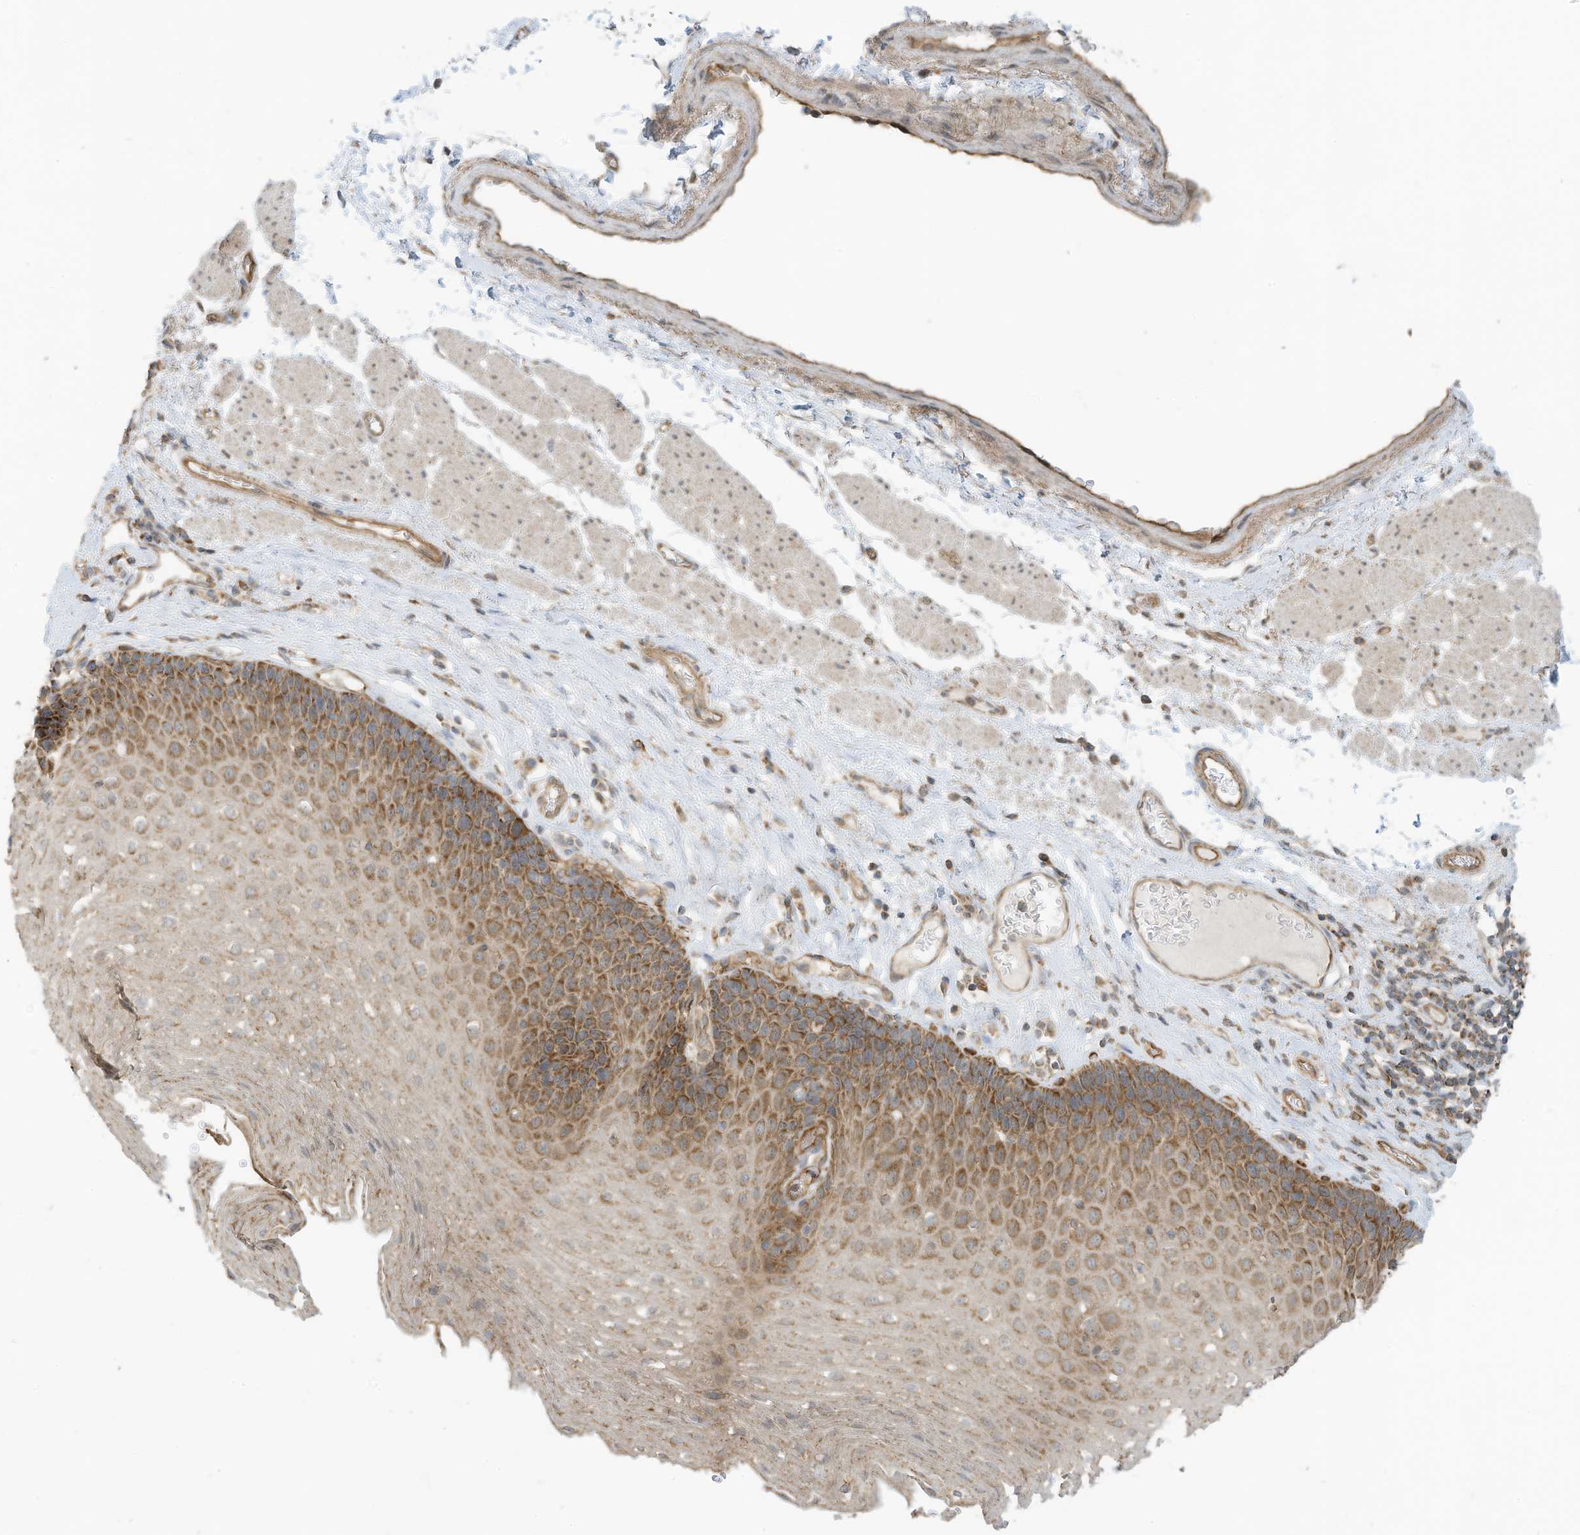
{"staining": {"intensity": "moderate", "quantity": "25%-75%", "location": "cytoplasmic/membranous"}, "tissue": "esophagus", "cell_type": "Squamous epithelial cells", "image_type": "normal", "snomed": [{"axis": "morphology", "description": "Normal tissue, NOS"}, {"axis": "topography", "description": "Esophagus"}], "caption": "Protein staining of unremarkable esophagus shows moderate cytoplasmic/membranous staining in about 25%-75% of squamous epithelial cells. (IHC, brightfield microscopy, high magnification).", "gene": "METTL6", "patient": {"sex": "female", "age": 66}}